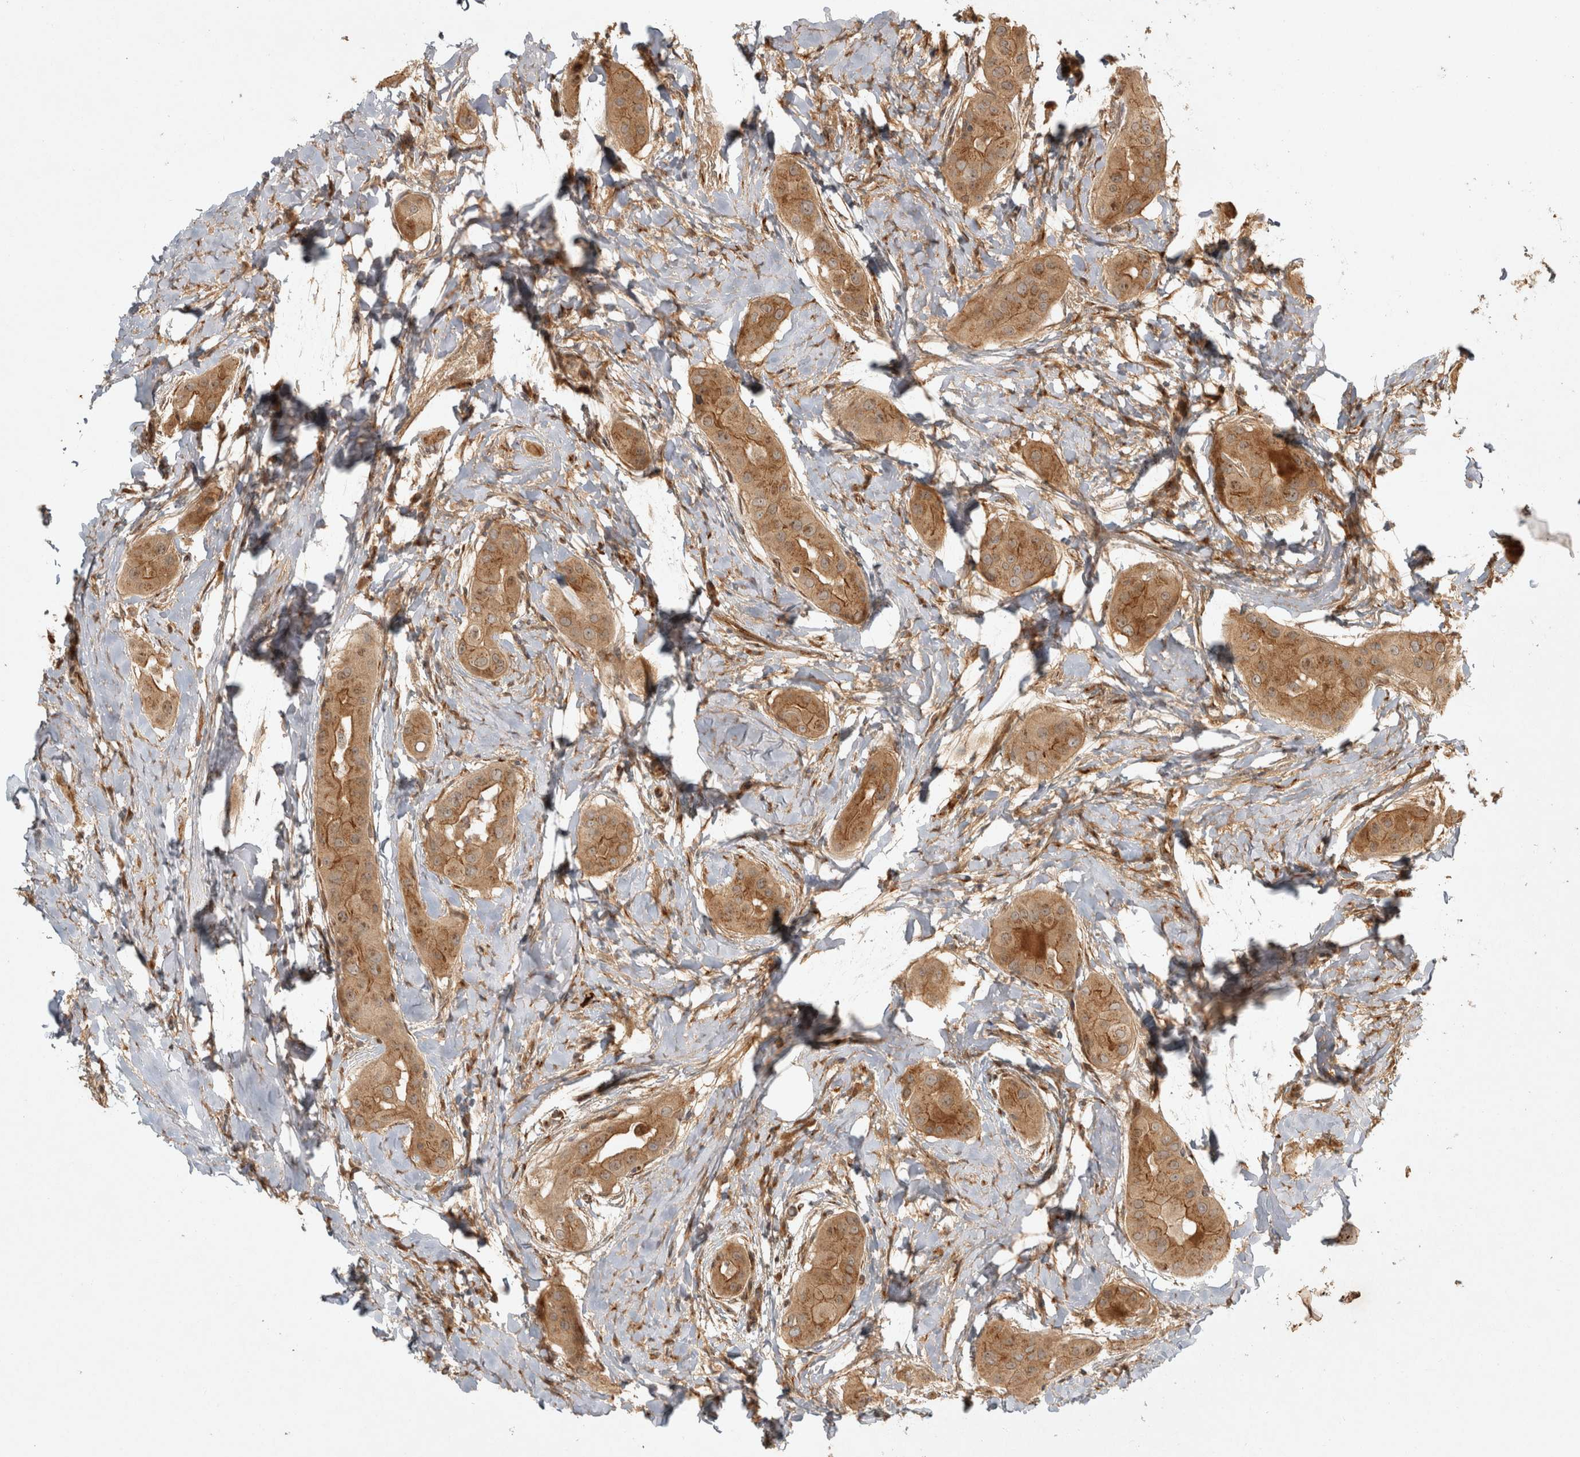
{"staining": {"intensity": "moderate", "quantity": ">75%", "location": "cytoplasmic/membranous"}, "tissue": "thyroid cancer", "cell_type": "Tumor cells", "image_type": "cancer", "snomed": [{"axis": "morphology", "description": "Papillary adenocarcinoma, NOS"}, {"axis": "topography", "description": "Thyroid gland"}], "caption": "Immunohistochemistry staining of thyroid cancer, which demonstrates medium levels of moderate cytoplasmic/membranous staining in about >75% of tumor cells indicating moderate cytoplasmic/membranous protein staining. The staining was performed using DAB (3,3'-diaminobenzidine) (brown) for protein detection and nuclei were counterstained in hematoxylin (blue).", "gene": "CAMSAP2", "patient": {"sex": "male", "age": 33}}